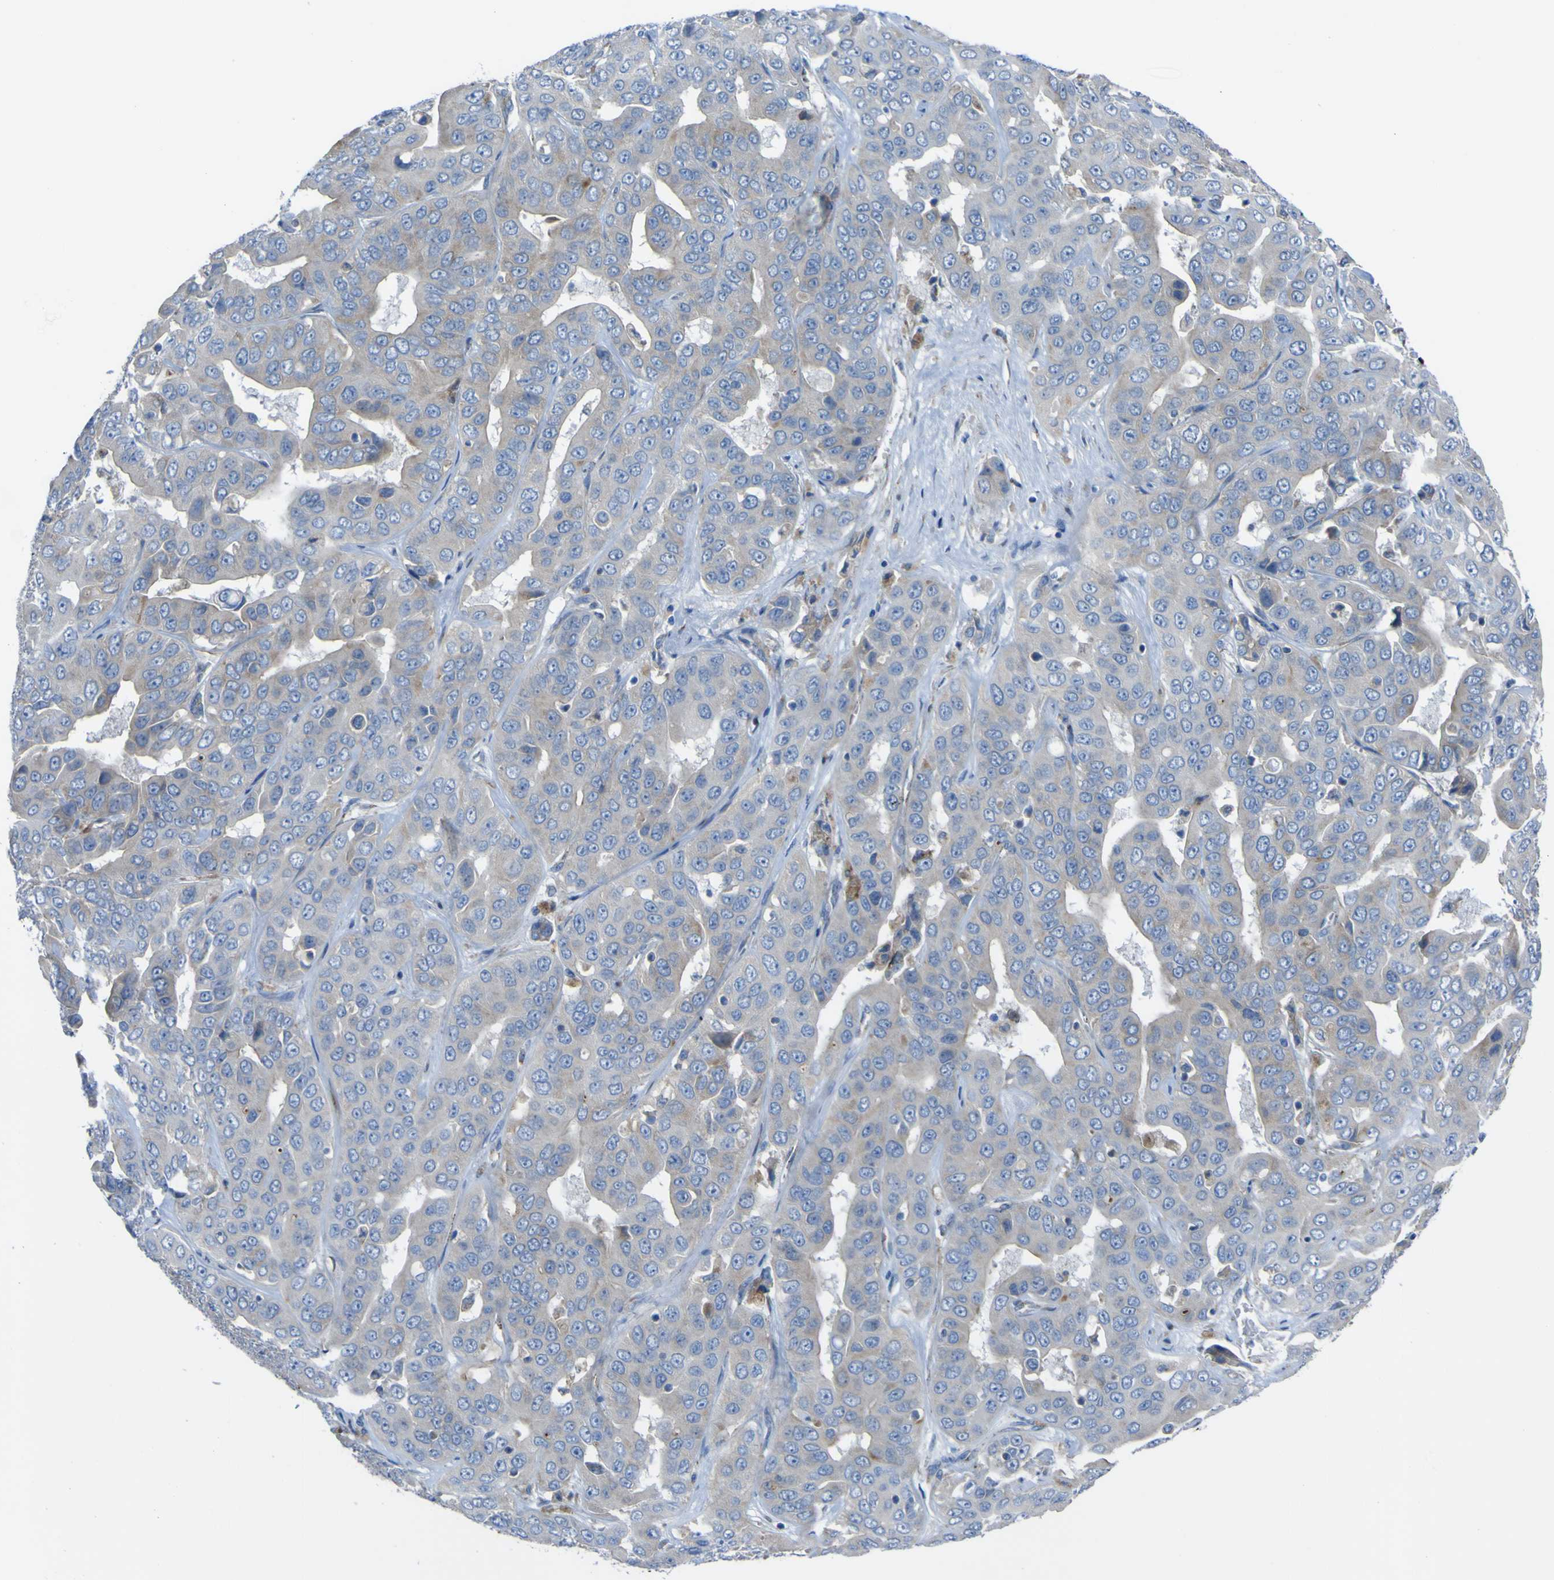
{"staining": {"intensity": "weak", "quantity": "<25%", "location": "cytoplasmic/membranous"}, "tissue": "liver cancer", "cell_type": "Tumor cells", "image_type": "cancer", "snomed": [{"axis": "morphology", "description": "Cholangiocarcinoma"}, {"axis": "topography", "description": "Liver"}], "caption": "IHC photomicrograph of neoplastic tissue: human liver cancer stained with DAB (3,3'-diaminobenzidine) reveals no significant protein expression in tumor cells.", "gene": "CST3", "patient": {"sex": "female", "age": 52}}